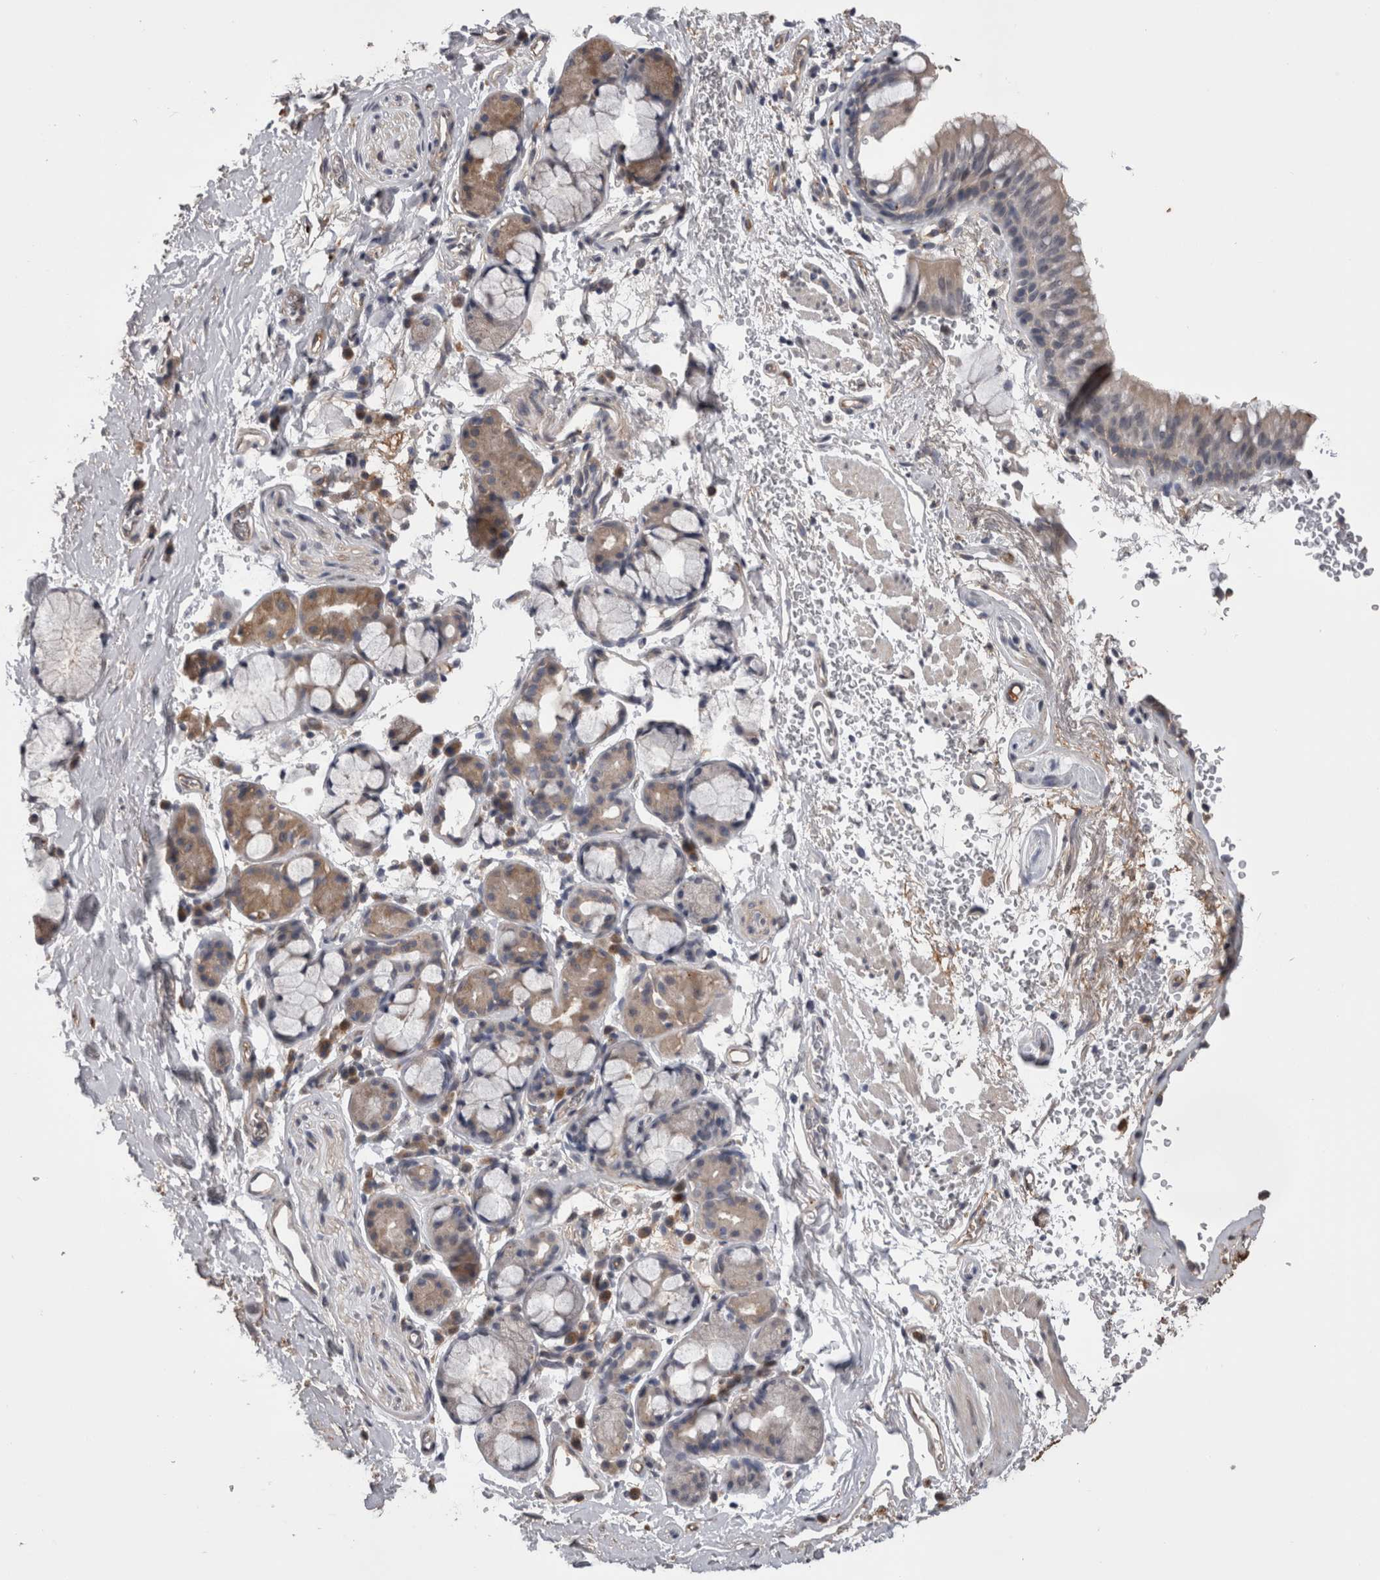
{"staining": {"intensity": "moderate", "quantity": "<25%", "location": "cytoplasmic/membranous"}, "tissue": "bronchus", "cell_type": "Respiratory epithelial cells", "image_type": "normal", "snomed": [{"axis": "morphology", "description": "Normal tissue, NOS"}, {"axis": "topography", "description": "Cartilage tissue"}, {"axis": "topography", "description": "Bronchus"}], "caption": "Immunohistochemistry (DAB) staining of normal bronchus shows moderate cytoplasmic/membranous protein expression in about <25% of respiratory epithelial cells. (Stains: DAB (3,3'-diaminobenzidine) in brown, nuclei in blue, Microscopy: brightfield microscopy at high magnification).", "gene": "STC1", "patient": {"sex": "female", "age": 53}}